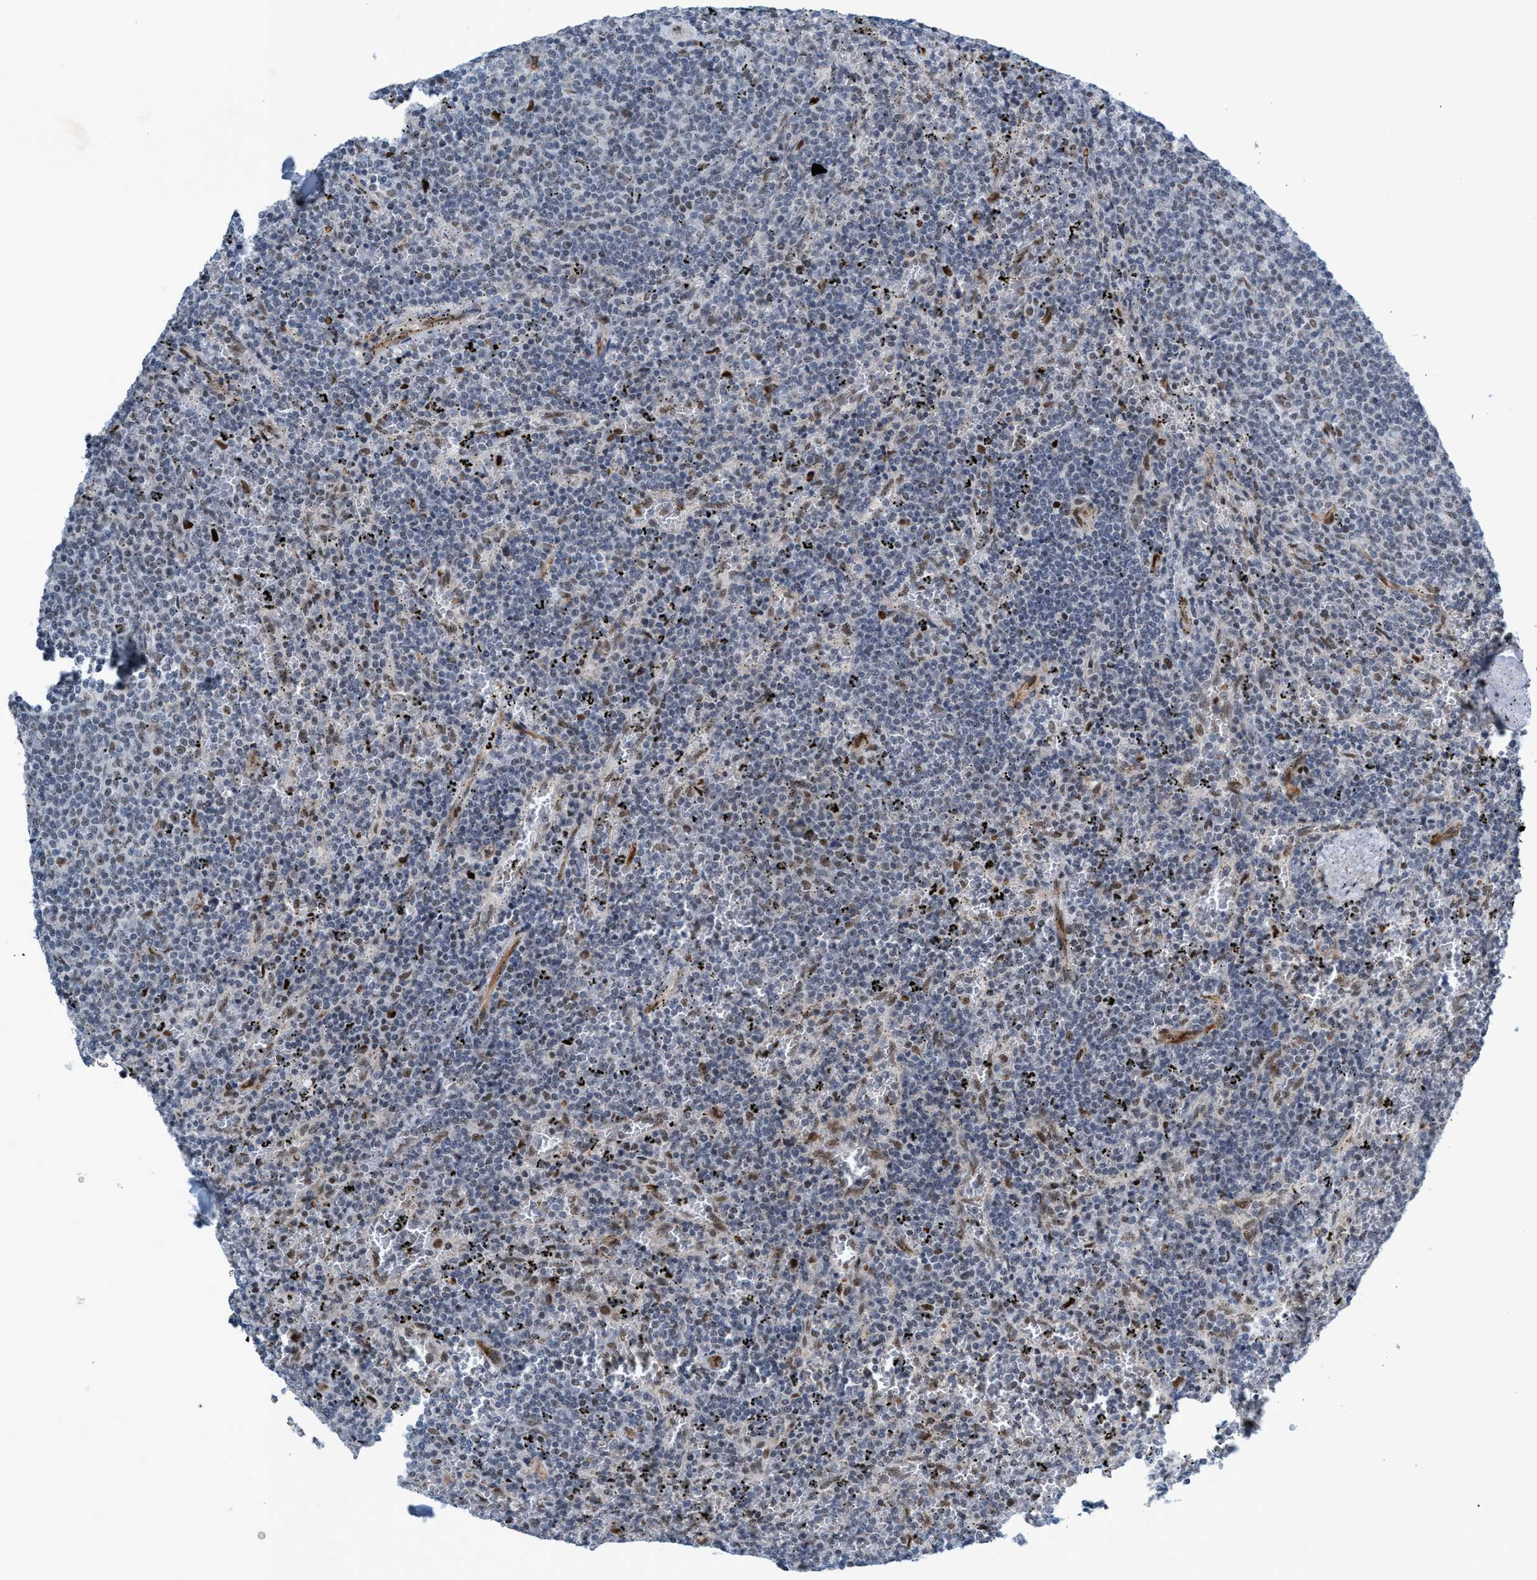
{"staining": {"intensity": "weak", "quantity": "<25%", "location": "nuclear"}, "tissue": "lymphoma", "cell_type": "Tumor cells", "image_type": "cancer", "snomed": [{"axis": "morphology", "description": "Malignant lymphoma, non-Hodgkin's type, Low grade"}, {"axis": "topography", "description": "Spleen"}], "caption": "An IHC photomicrograph of malignant lymphoma, non-Hodgkin's type (low-grade) is shown. There is no staining in tumor cells of malignant lymphoma, non-Hodgkin's type (low-grade). Nuclei are stained in blue.", "gene": "CWC27", "patient": {"sex": "female", "age": 50}}